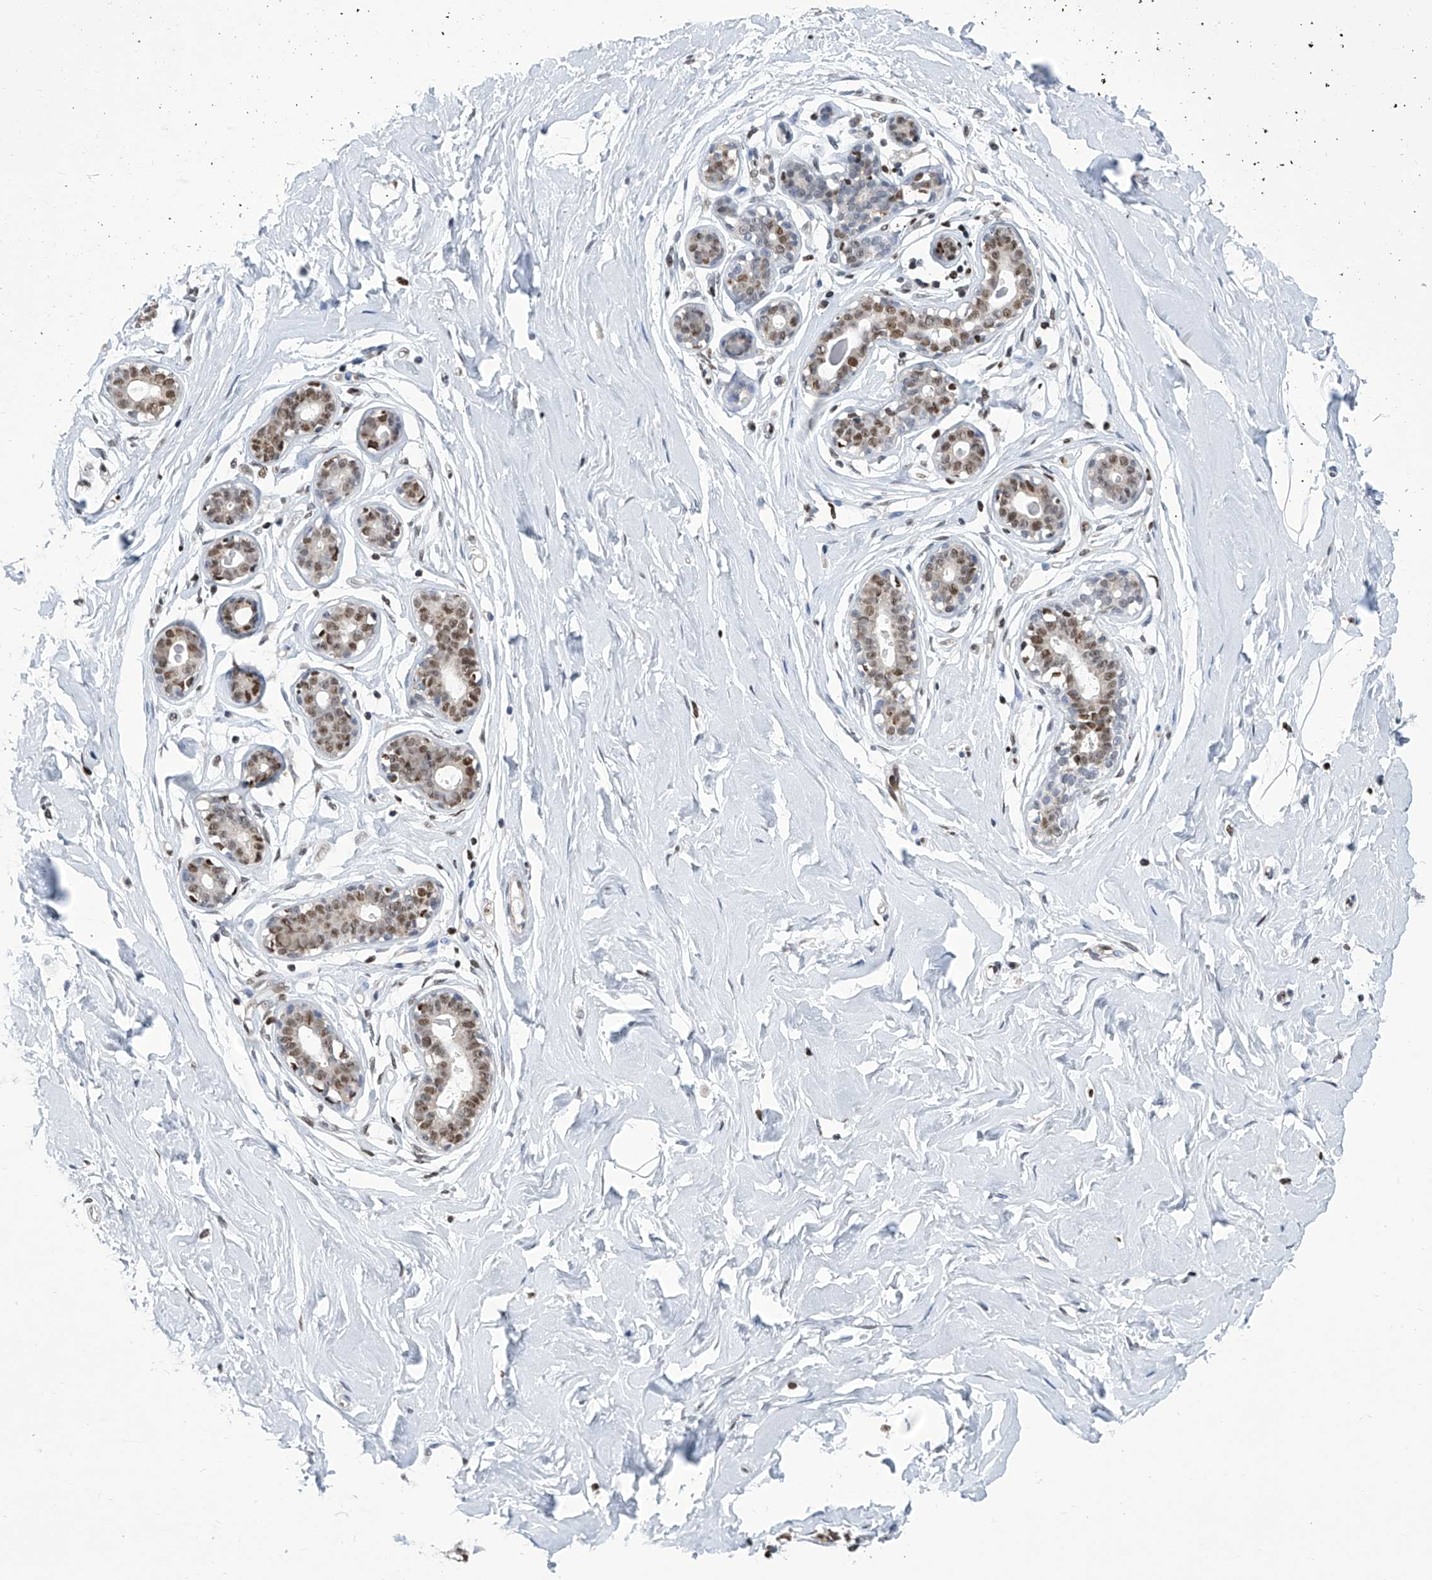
{"staining": {"intensity": "negative", "quantity": "none", "location": "none"}, "tissue": "breast", "cell_type": "Adipocytes", "image_type": "normal", "snomed": [{"axis": "morphology", "description": "Normal tissue, NOS"}, {"axis": "morphology", "description": "Adenoma, NOS"}, {"axis": "topography", "description": "Breast"}], "caption": "This is an IHC photomicrograph of unremarkable breast. There is no positivity in adipocytes.", "gene": "SREBF2", "patient": {"sex": "female", "age": 23}}